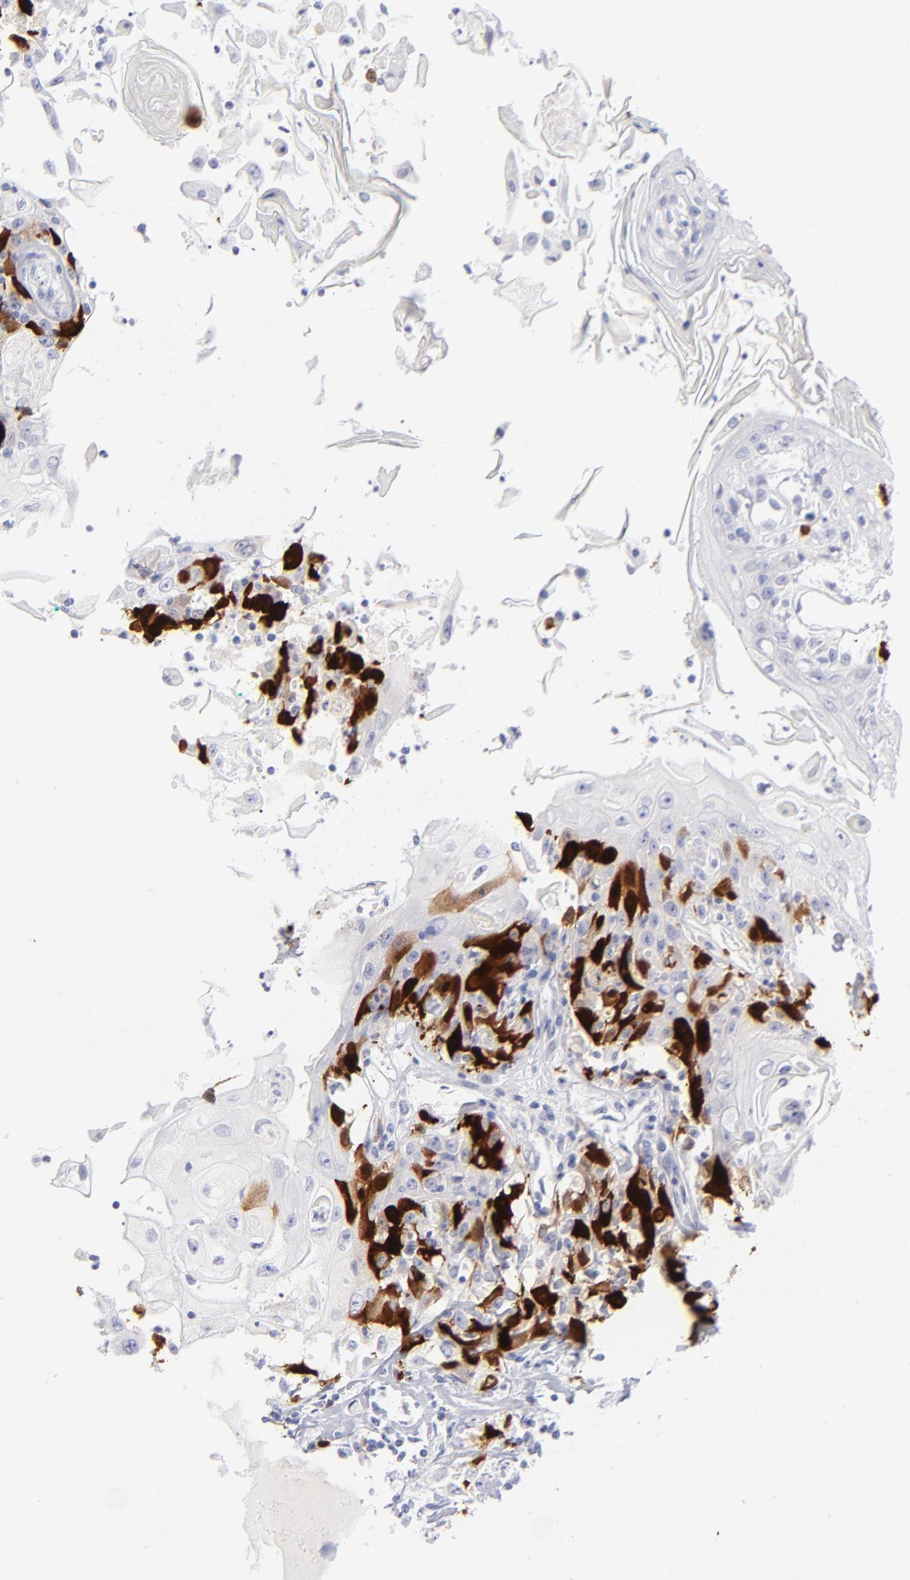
{"staining": {"intensity": "strong", "quantity": "<25%", "location": "cytoplasmic/membranous"}, "tissue": "head and neck cancer", "cell_type": "Tumor cells", "image_type": "cancer", "snomed": [{"axis": "morphology", "description": "Squamous cell carcinoma, NOS"}, {"axis": "topography", "description": "Oral tissue"}, {"axis": "topography", "description": "Head-Neck"}], "caption": "Immunohistochemical staining of head and neck cancer (squamous cell carcinoma) reveals medium levels of strong cytoplasmic/membranous protein expression in approximately <25% of tumor cells.", "gene": "CCNB1", "patient": {"sex": "female", "age": 76}}